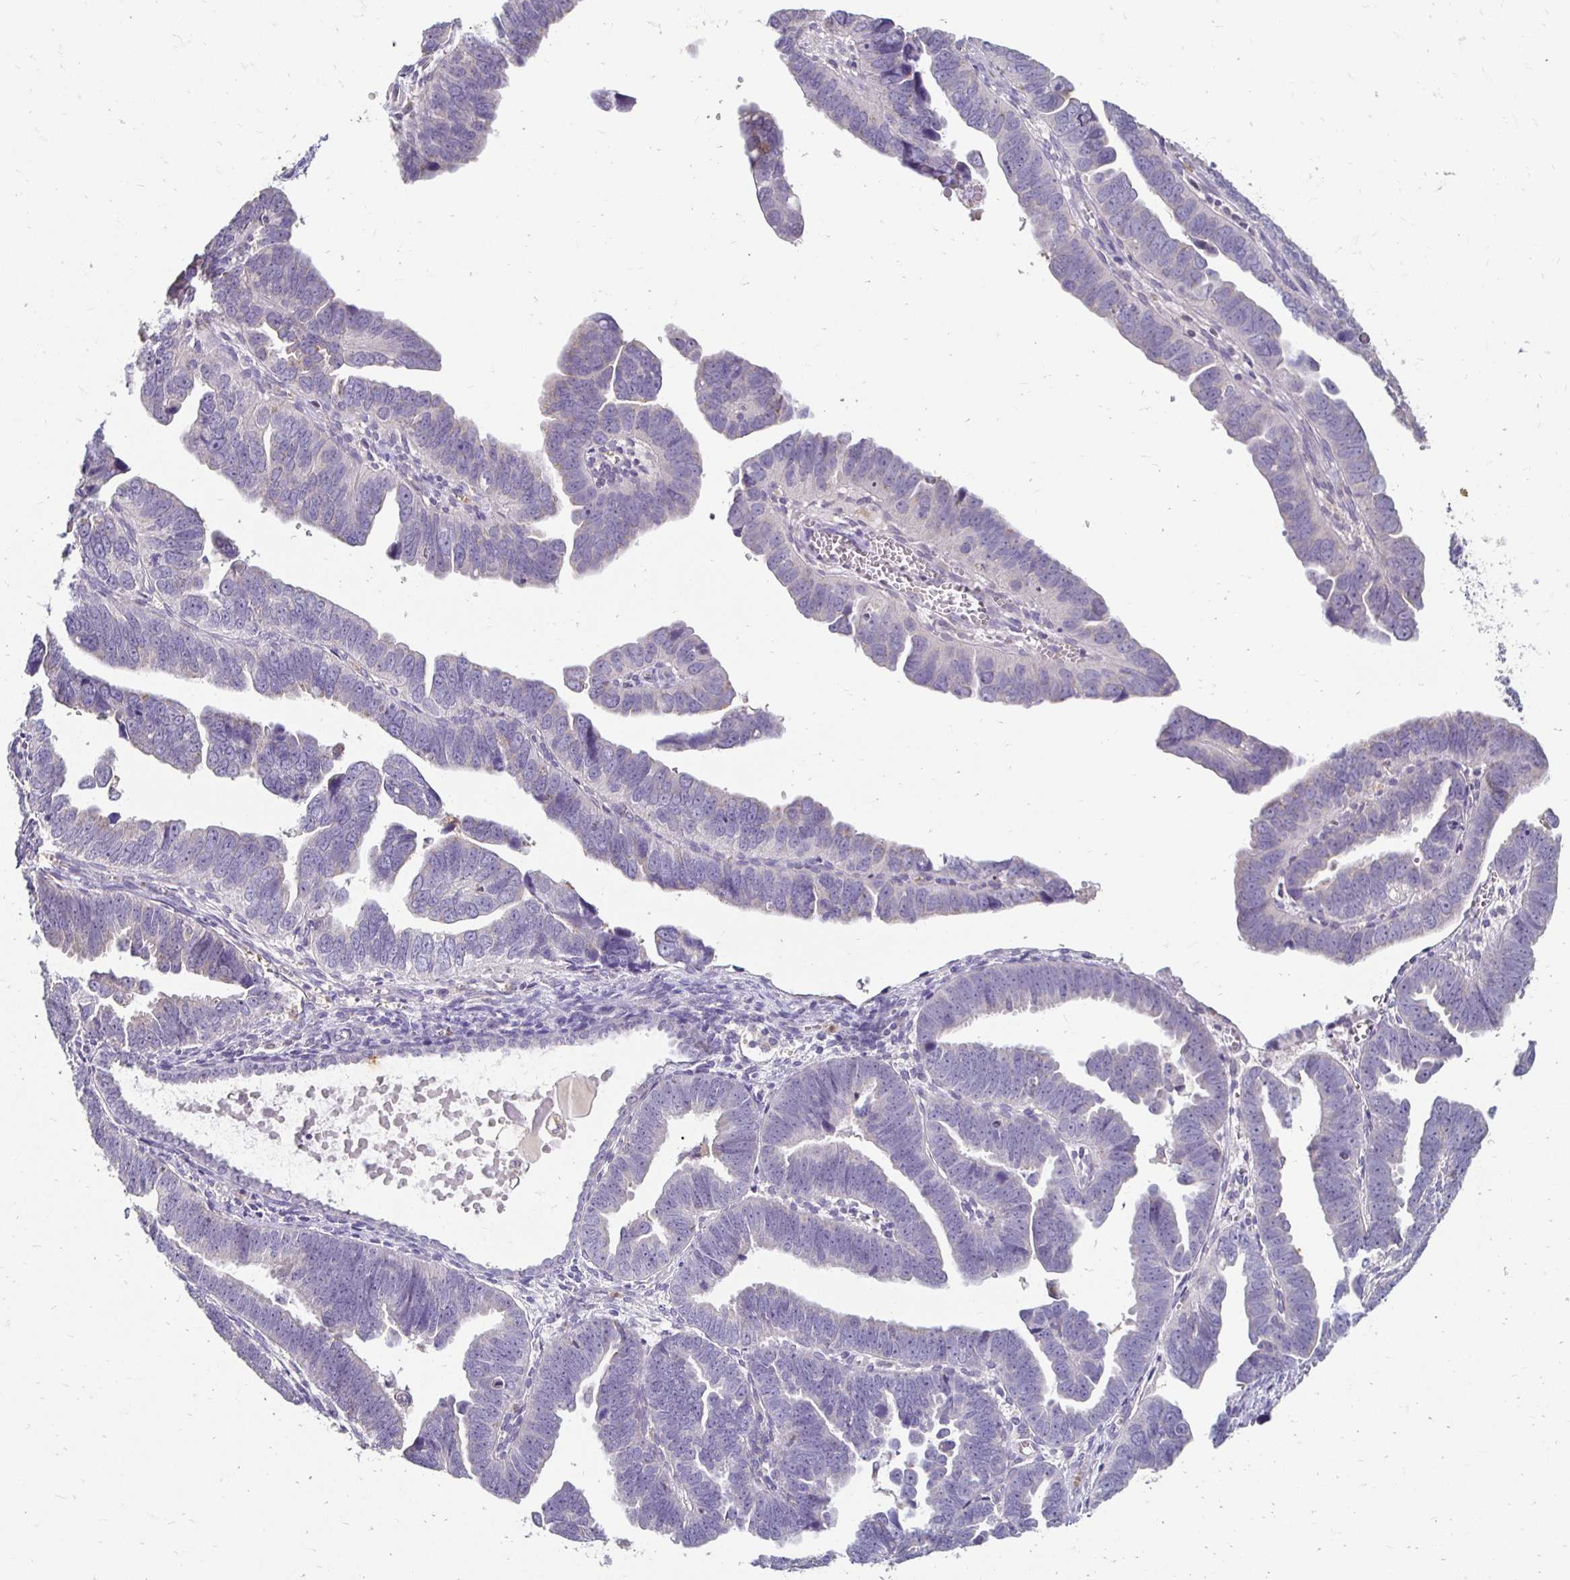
{"staining": {"intensity": "negative", "quantity": "none", "location": "none"}, "tissue": "endometrial cancer", "cell_type": "Tumor cells", "image_type": "cancer", "snomed": [{"axis": "morphology", "description": "Adenocarcinoma, NOS"}, {"axis": "topography", "description": "Endometrium"}], "caption": "Immunohistochemistry of endometrial cancer (adenocarcinoma) exhibits no positivity in tumor cells.", "gene": "GK2", "patient": {"sex": "female", "age": 75}}